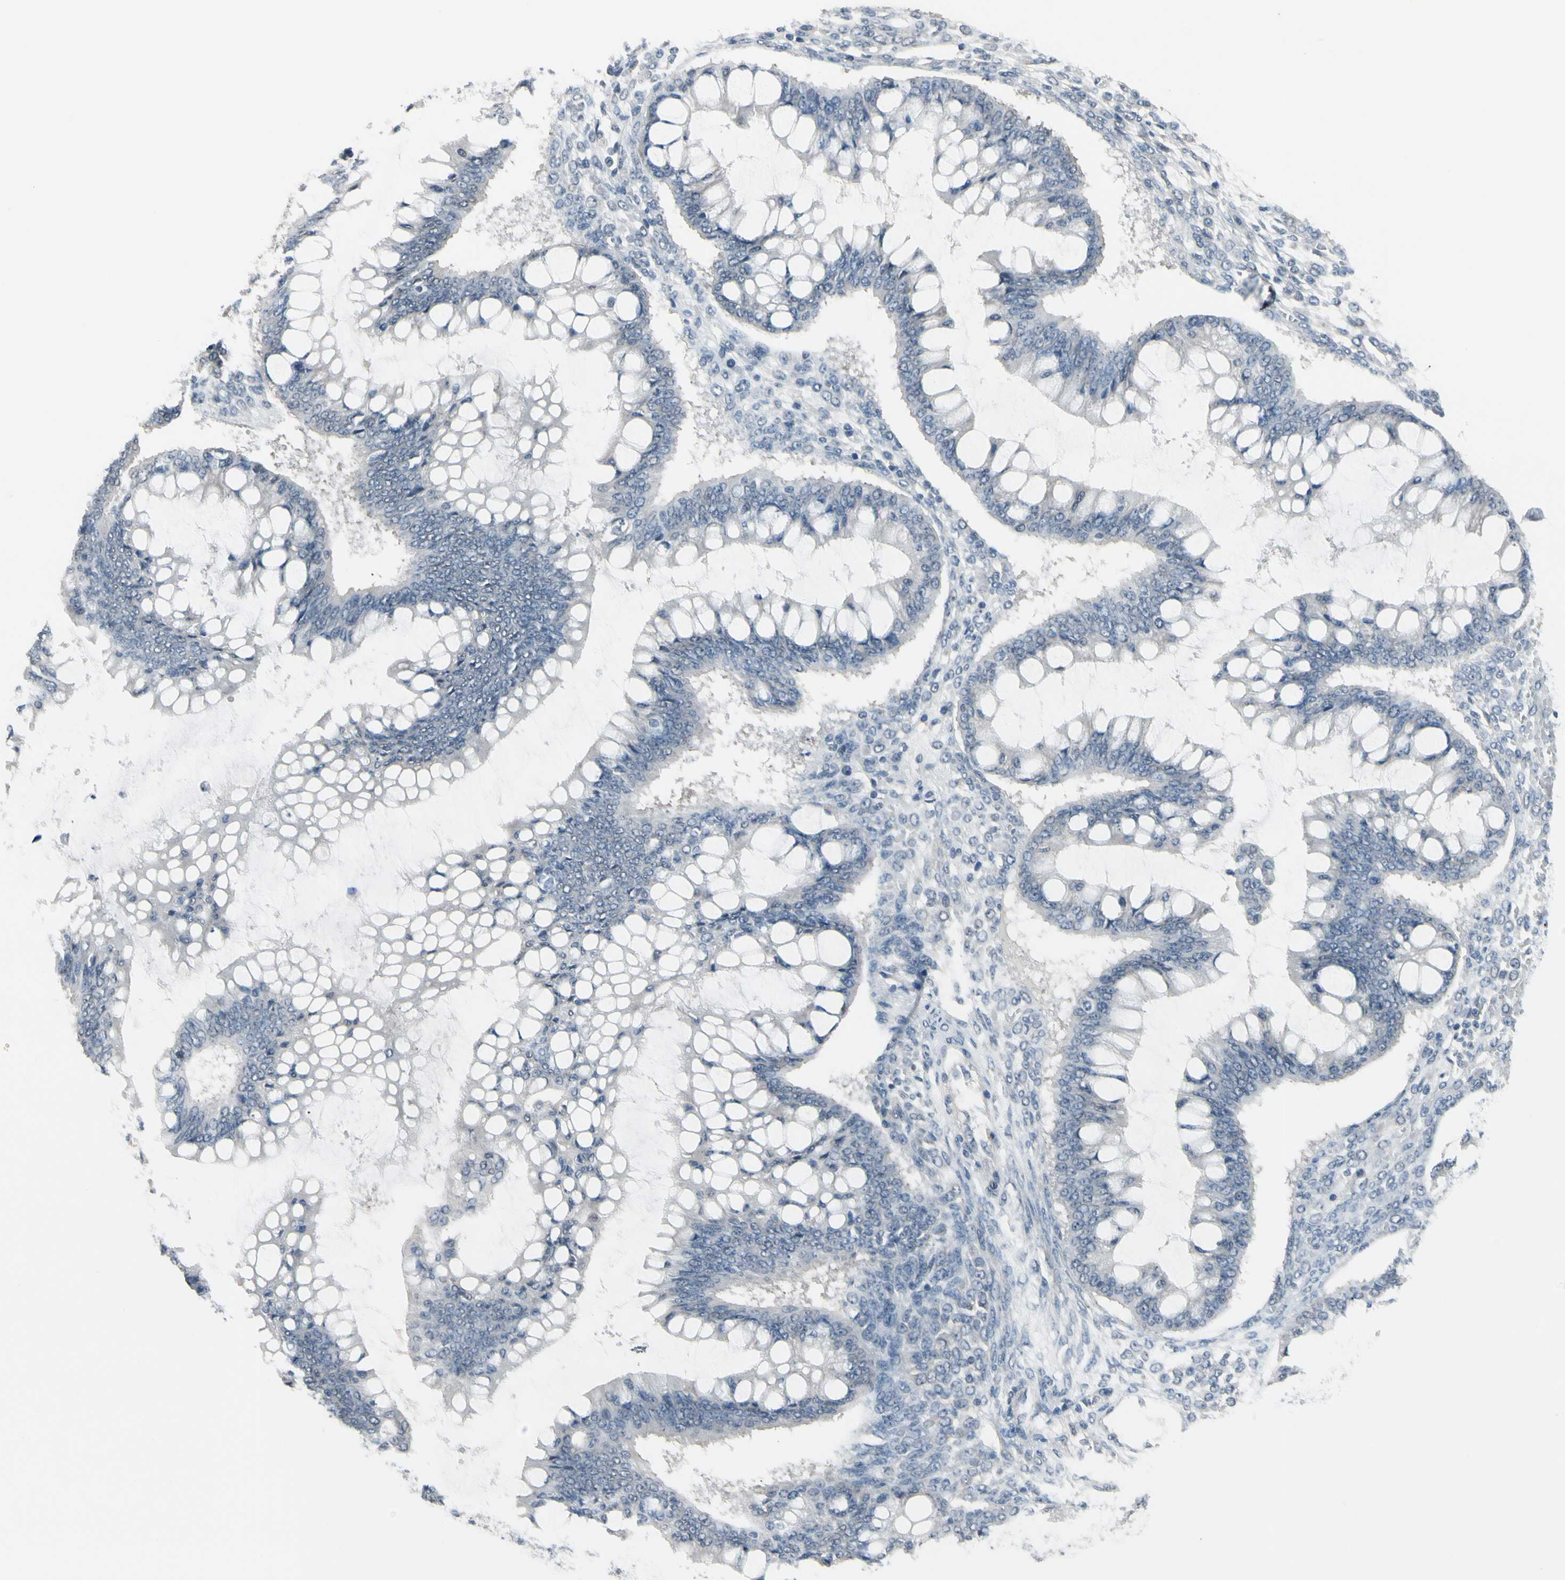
{"staining": {"intensity": "negative", "quantity": "none", "location": "none"}, "tissue": "ovarian cancer", "cell_type": "Tumor cells", "image_type": "cancer", "snomed": [{"axis": "morphology", "description": "Cystadenocarcinoma, mucinous, NOS"}, {"axis": "topography", "description": "Ovary"}], "caption": "High power microscopy photomicrograph of an IHC photomicrograph of mucinous cystadenocarcinoma (ovarian), revealing no significant expression in tumor cells. Brightfield microscopy of IHC stained with DAB (3,3'-diaminobenzidine) (brown) and hematoxylin (blue), captured at high magnification.", "gene": "SV2A", "patient": {"sex": "female", "age": 73}}